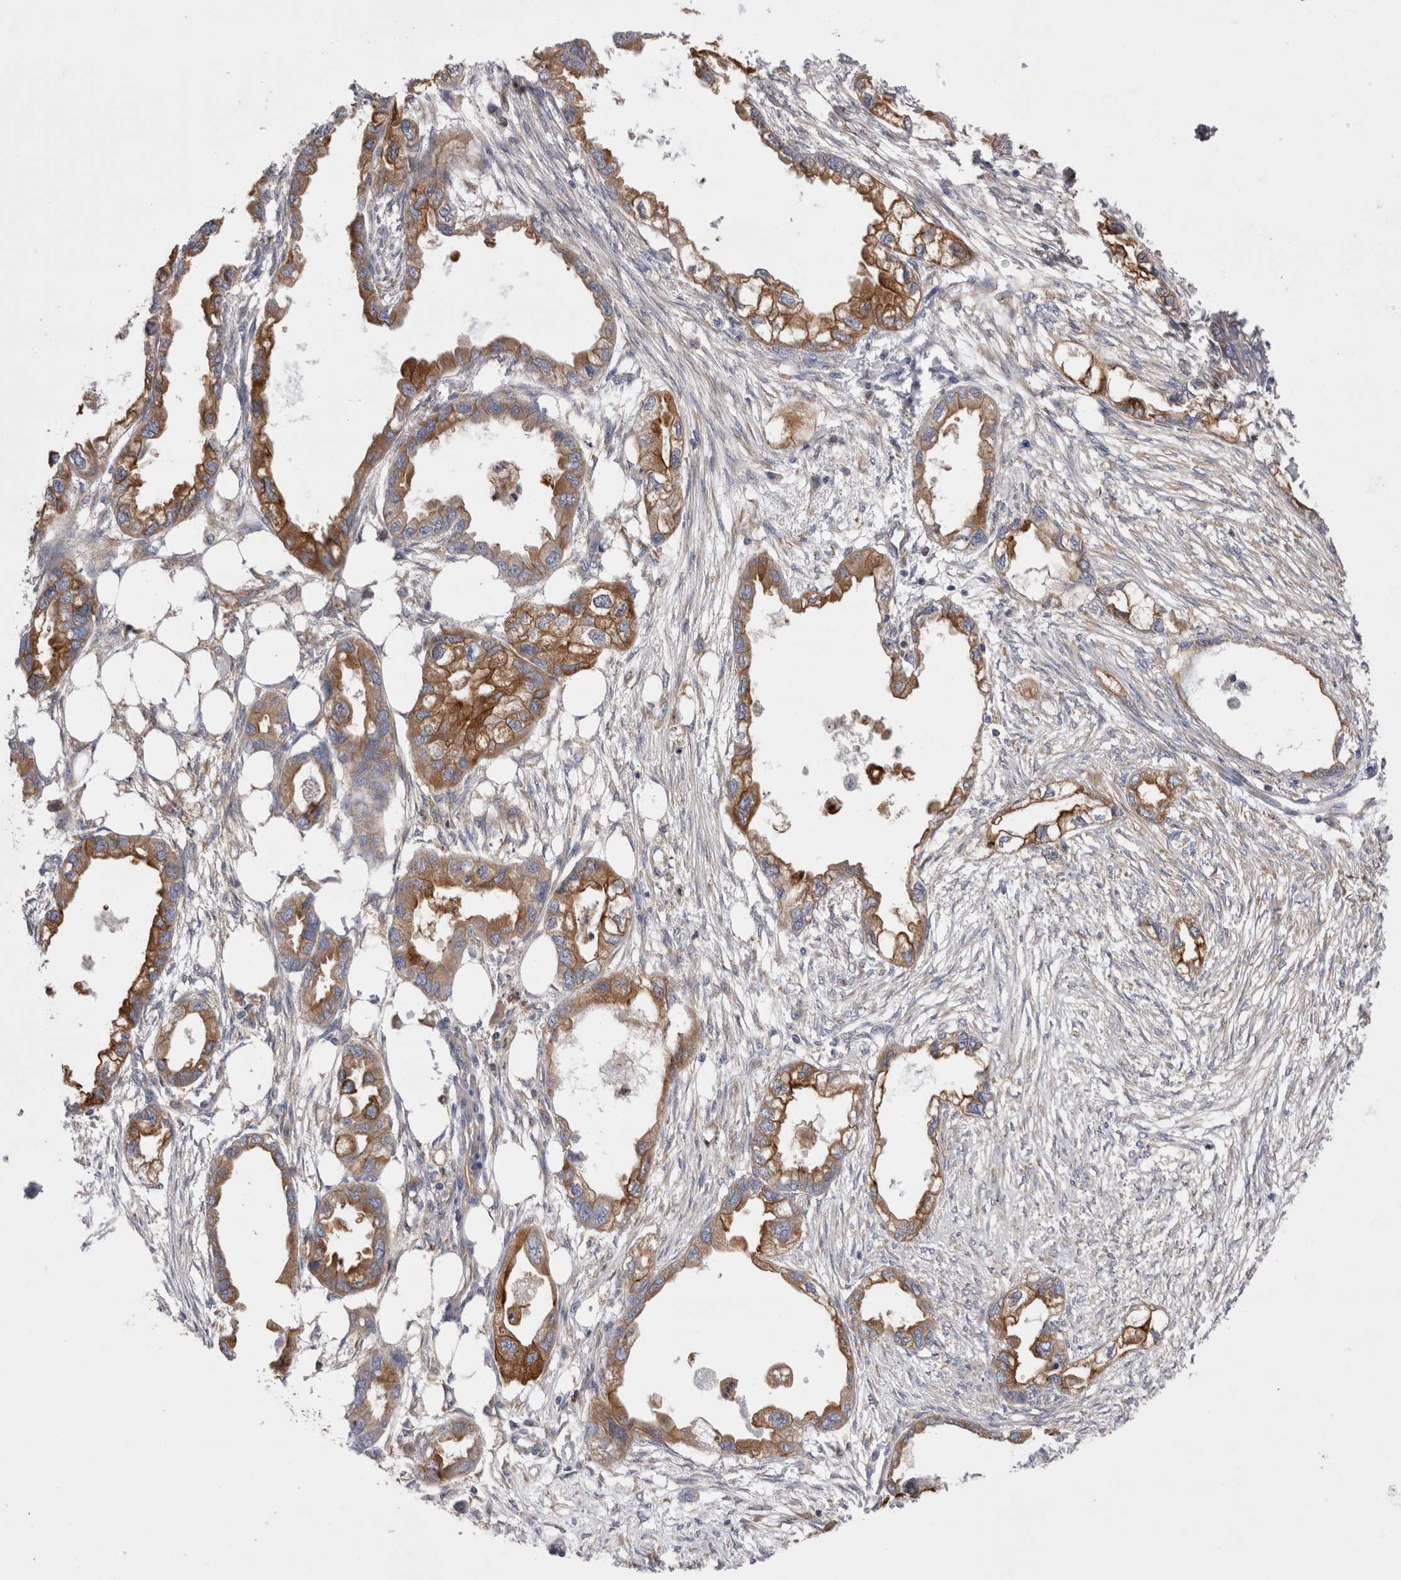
{"staining": {"intensity": "strong", "quantity": ">75%", "location": "cytoplasmic/membranous"}, "tissue": "endometrial cancer", "cell_type": "Tumor cells", "image_type": "cancer", "snomed": [{"axis": "morphology", "description": "Adenocarcinoma, NOS"}, {"axis": "morphology", "description": "Adenocarcinoma, metastatic, NOS"}, {"axis": "topography", "description": "Adipose tissue"}, {"axis": "topography", "description": "Endometrium"}], "caption": "An immunohistochemistry (IHC) image of neoplastic tissue is shown. Protein staining in brown labels strong cytoplasmic/membranous positivity in endometrial cancer within tumor cells.", "gene": "RAB11FIP1", "patient": {"sex": "female", "age": 67}}